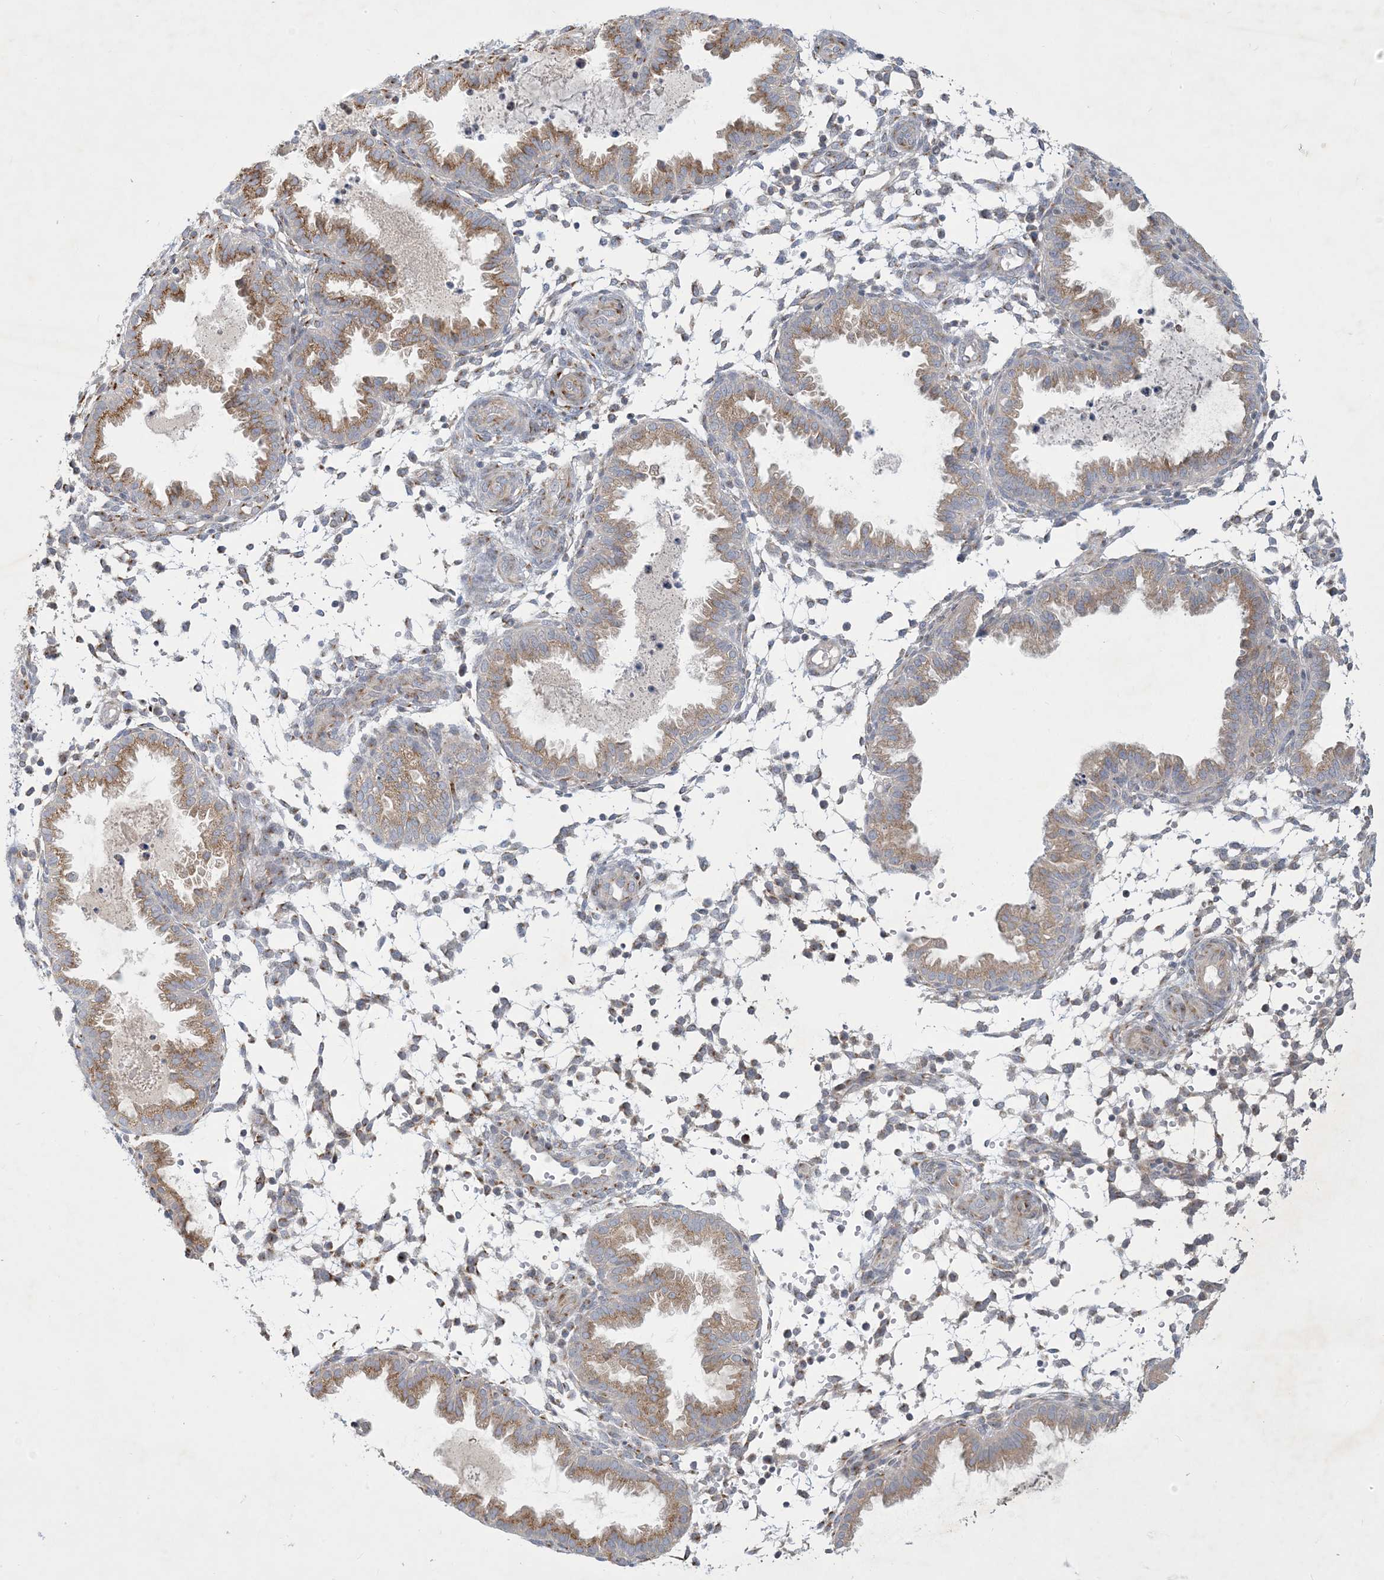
{"staining": {"intensity": "moderate", "quantity": "25%-75%", "location": "cytoplasmic/membranous"}, "tissue": "endometrium", "cell_type": "Cells in endometrial stroma", "image_type": "normal", "snomed": [{"axis": "morphology", "description": "Normal tissue, NOS"}, {"axis": "topography", "description": "Endometrium"}], "caption": "Endometrium stained with a protein marker shows moderate staining in cells in endometrial stroma.", "gene": "CCDC14", "patient": {"sex": "female", "age": 33}}